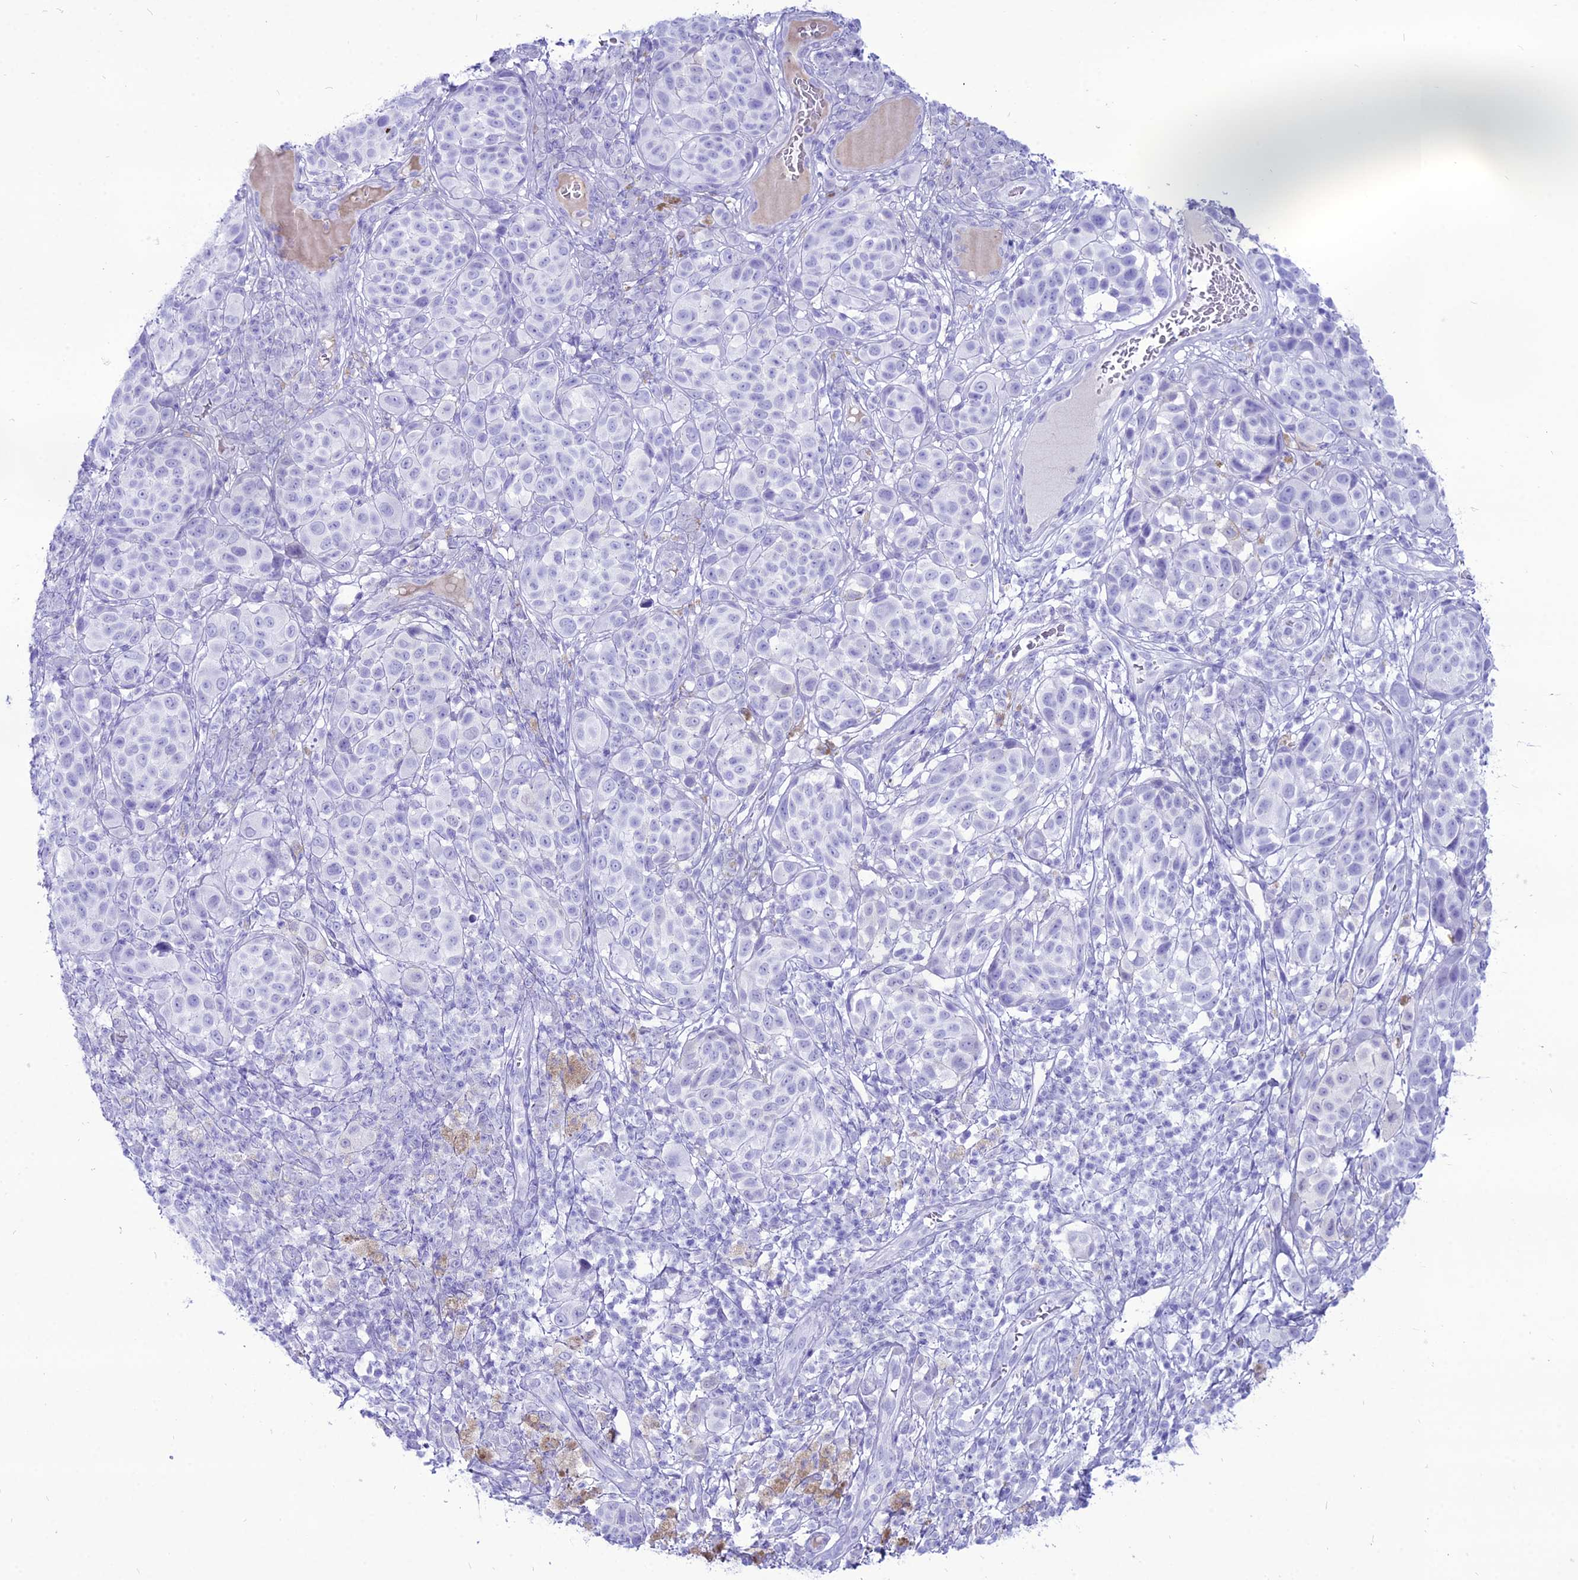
{"staining": {"intensity": "negative", "quantity": "none", "location": "none"}, "tissue": "melanoma", "cell_type": "Tumor cells", "image_type": "cancer", "snomed": [{"axis": "morphology", "description": "Malignant melanoma, NOS"}, {"axis": "topography", "description": "Skin"}], "caption": "Immunohistochemistry (IHC) photomicrograph of neoplastic tissue: human melanoma stained with DAB exhibits no significant protein staining in tumor cells.", "gene": "PNMA5", "patient": {"sex": "male", "age": 38}}